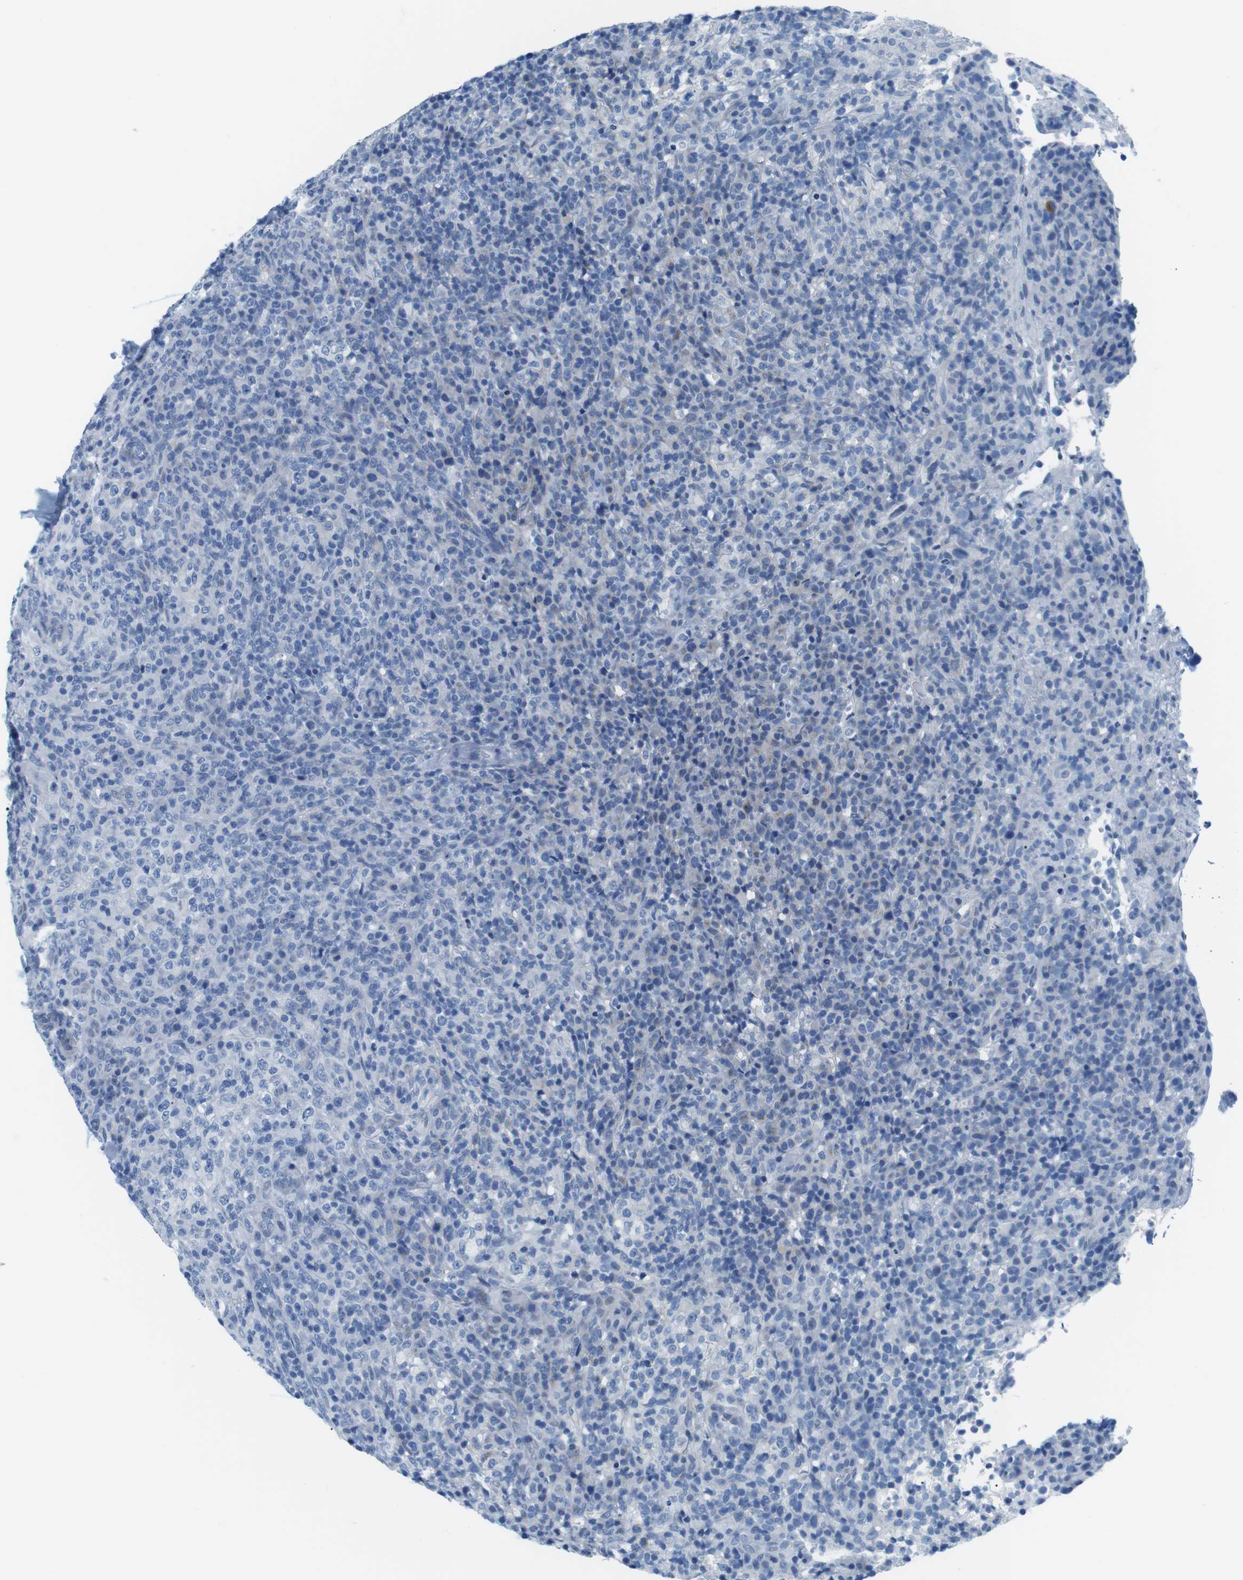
{"staining": {"intensity": "negative", "quantity": "none", "location": "none"}, "tissue": "lymphoma", "cell_type": "Tumor cells", "image_type": "cancer", "snomed": [{"axis": "morphology", "description": "Malignant lymphoma, non-Hodgkin's type, High grade"}, {"axis": "topography", "description": "Lymph node"}], "caption": "An immunohistochemistry image of high-grade malignant lymphoma, non-Hodgkin's type is shown. There is no staining in tumor cells of high-grade malignant lymphoma, non-Hodgkin's type. (Stains: DAB (3,3'-diaminobenzidine) IHC with hematoxylin counter stain, Microscopy: brightfield microscopy at high magnification).", "gene": "MUC2", "patient": {"sex": "female", "age": 76}}